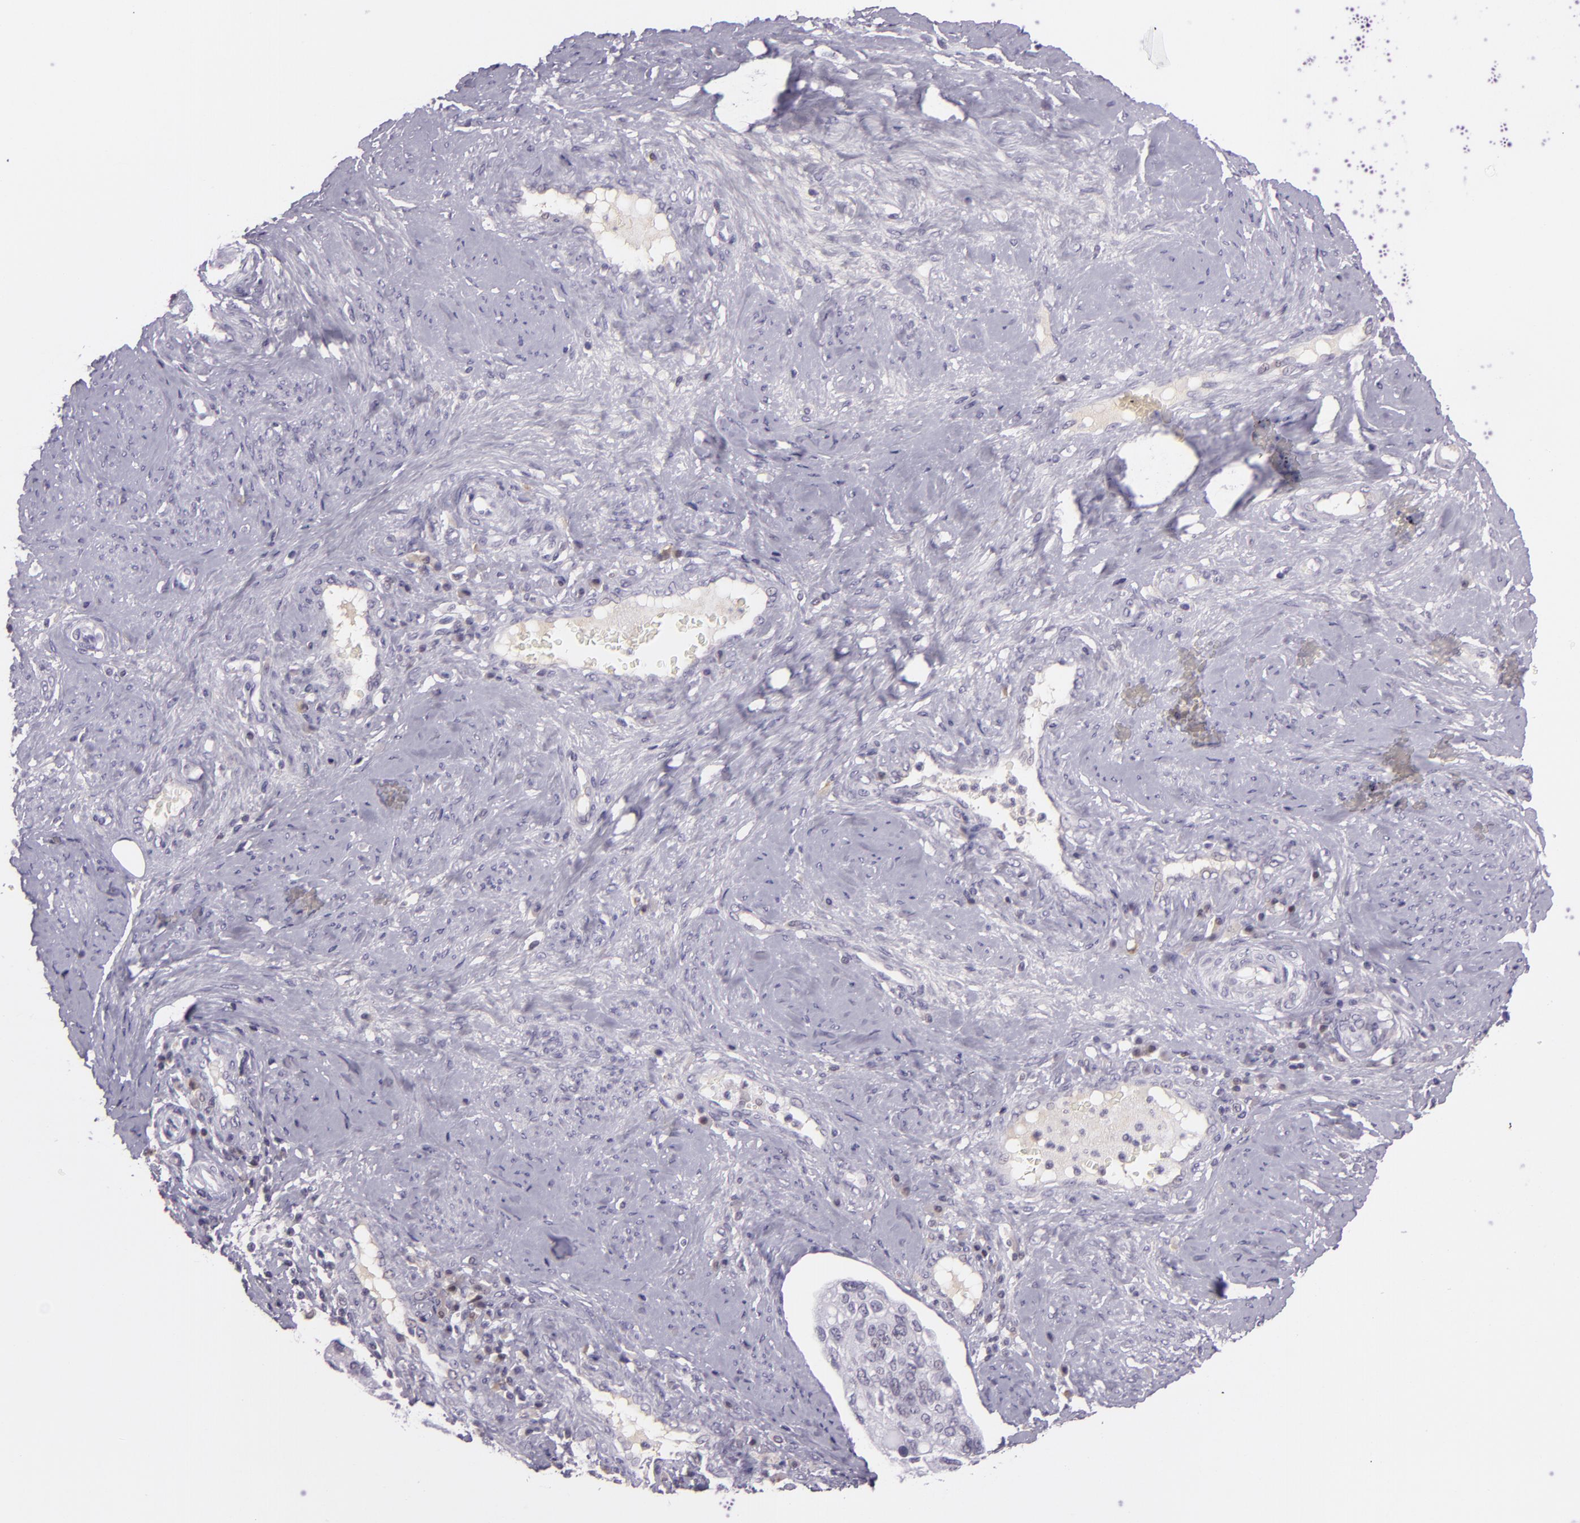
{"staining": {"intensity": "negative", "quantity": "none", "location": "none"}, "tissue": "cervical cancer", "cell_type": "Tumor cells", "image_type": "cancer", "snomed": [{"axis": "morphology", "description": "Squamous cell carcinoma, NOS"}, {"axis": "topography", "description": "Cervix"}], "caption": "This micrograph is of cervical cancer stained with immunohistochemistry to label a protein in brown with the nuclei are counter-stained blue. There is no expression in tumor cells.", "gene": "CHEK2", "patient": {"sex": "female", "age": 41}}